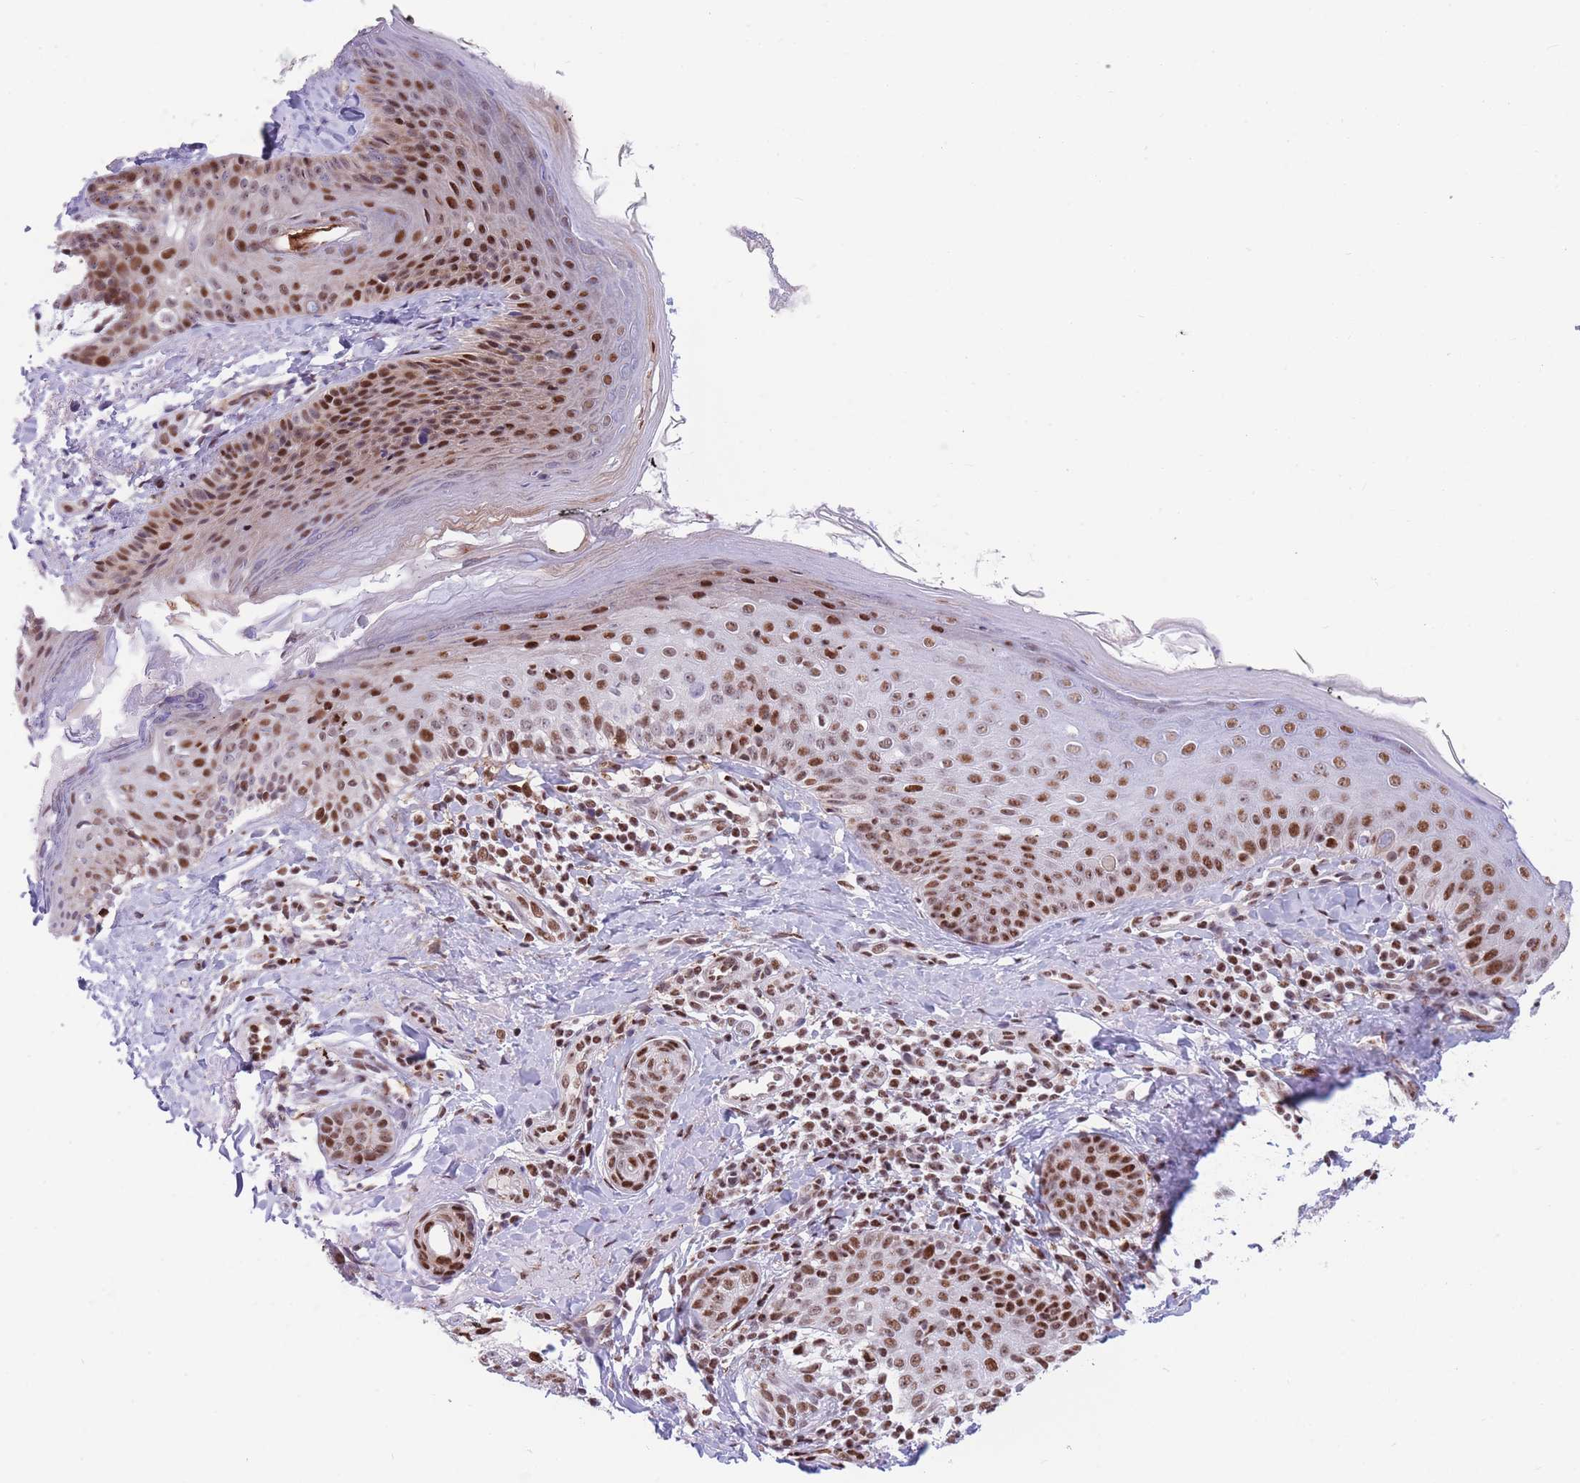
{"staining": {"intensity": "strong", "quantity": ">75%", "location": "nuclear"}, "tissue": "skin", "cell_type": "Fibroblasts", "image_type": "normal", "snomed": [{"axis": "morphology", "description": "Normal tissue, NOS"}, {"axis": "topography", "description": "Skin"}], "caption": "Immunohistochemistry (IHC) of benign human skin reveals high levels of strong nuclear staining in about >75% of fibroblasts. Using DAB (3,3'-diaminobenzidine) (brown) and hematoxylin (blue) stains, captured at high magnification using brightfield microscopy.", "gene": "DNAJC3", "patient": {"sex": "male", "age": 57}}